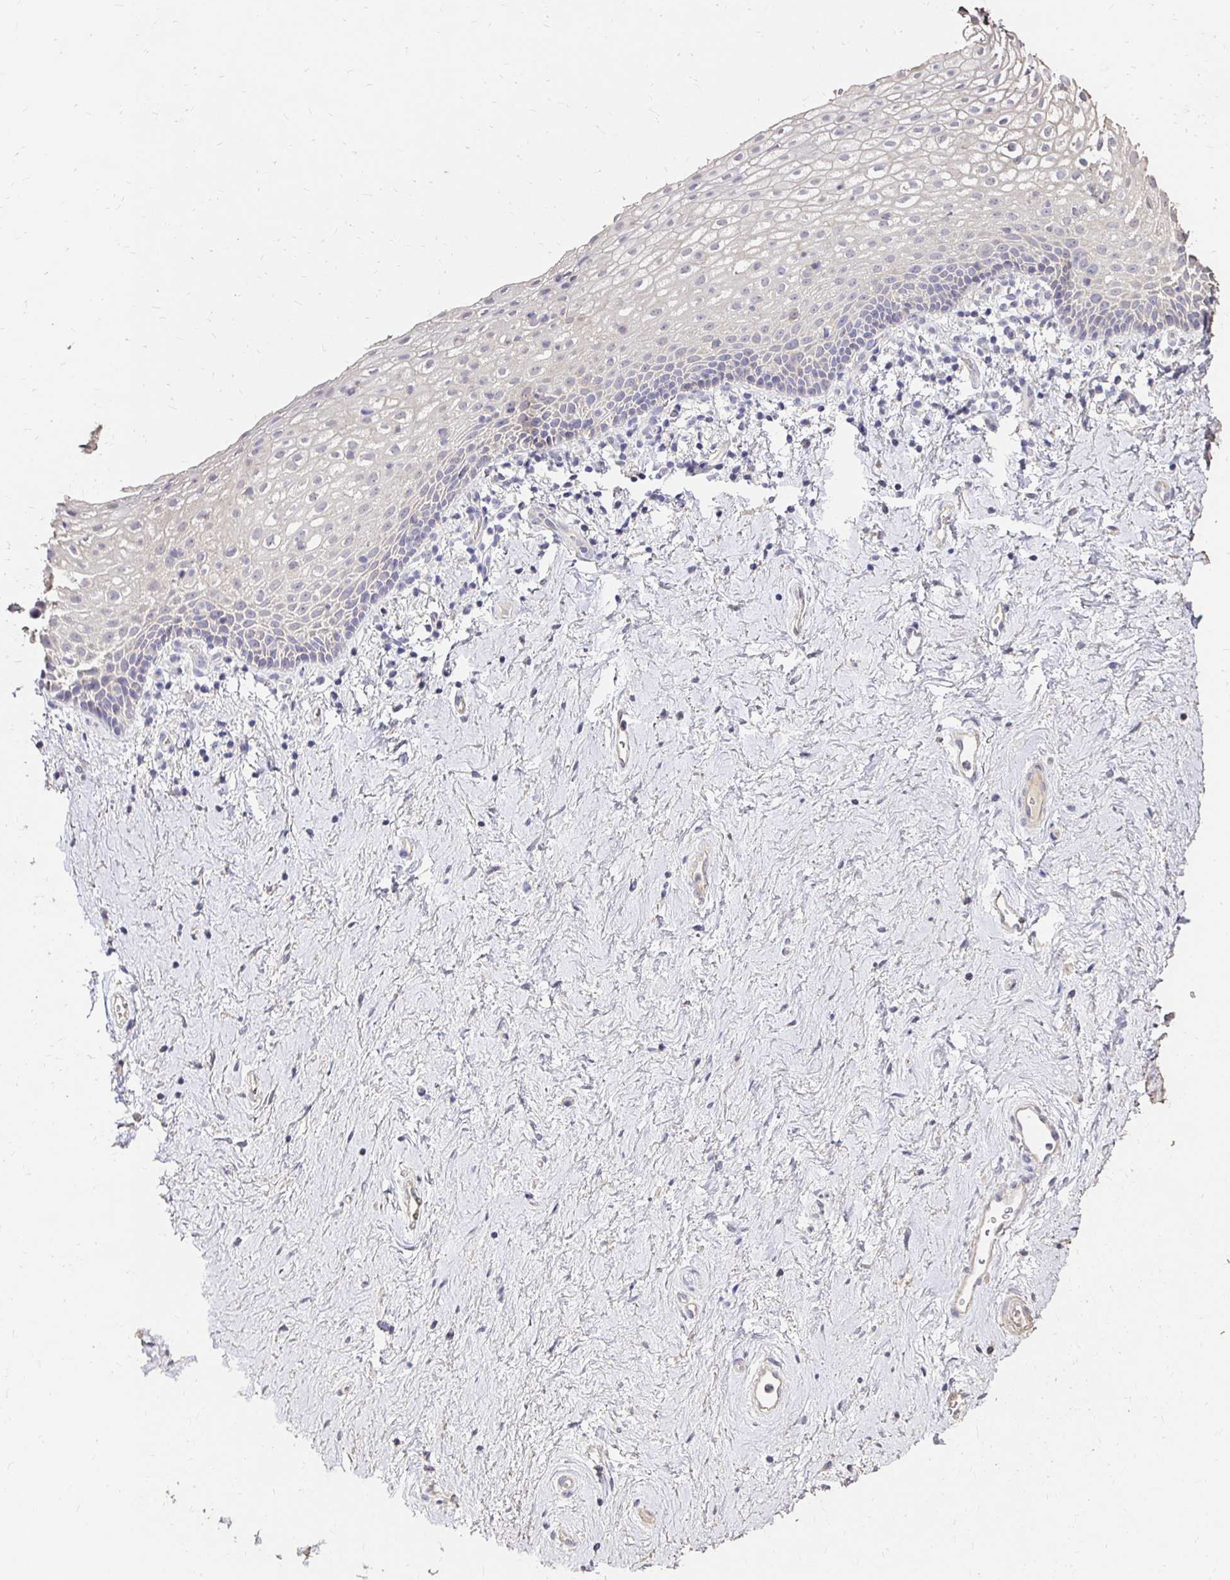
{"staining": {"intensity": "negative", "quantity": "none", "location": "none"}, "tissue": "vagina", "cell_type": "Squamous epithelial cells", "image_type": "normal", "snomed": [{"axis": "morphology", "description": "Normal tissue, NOS"}, {"axis": "topography", "description": "Vagina"}], "caption": "Image shows no significant protein positivity in squamous epithelial cells of unremarkable vagina. (DAB IHC with hematoxylin counter stain).", "gene": "UGT1A6", "patient": {"sex": "female", "age": 61}}